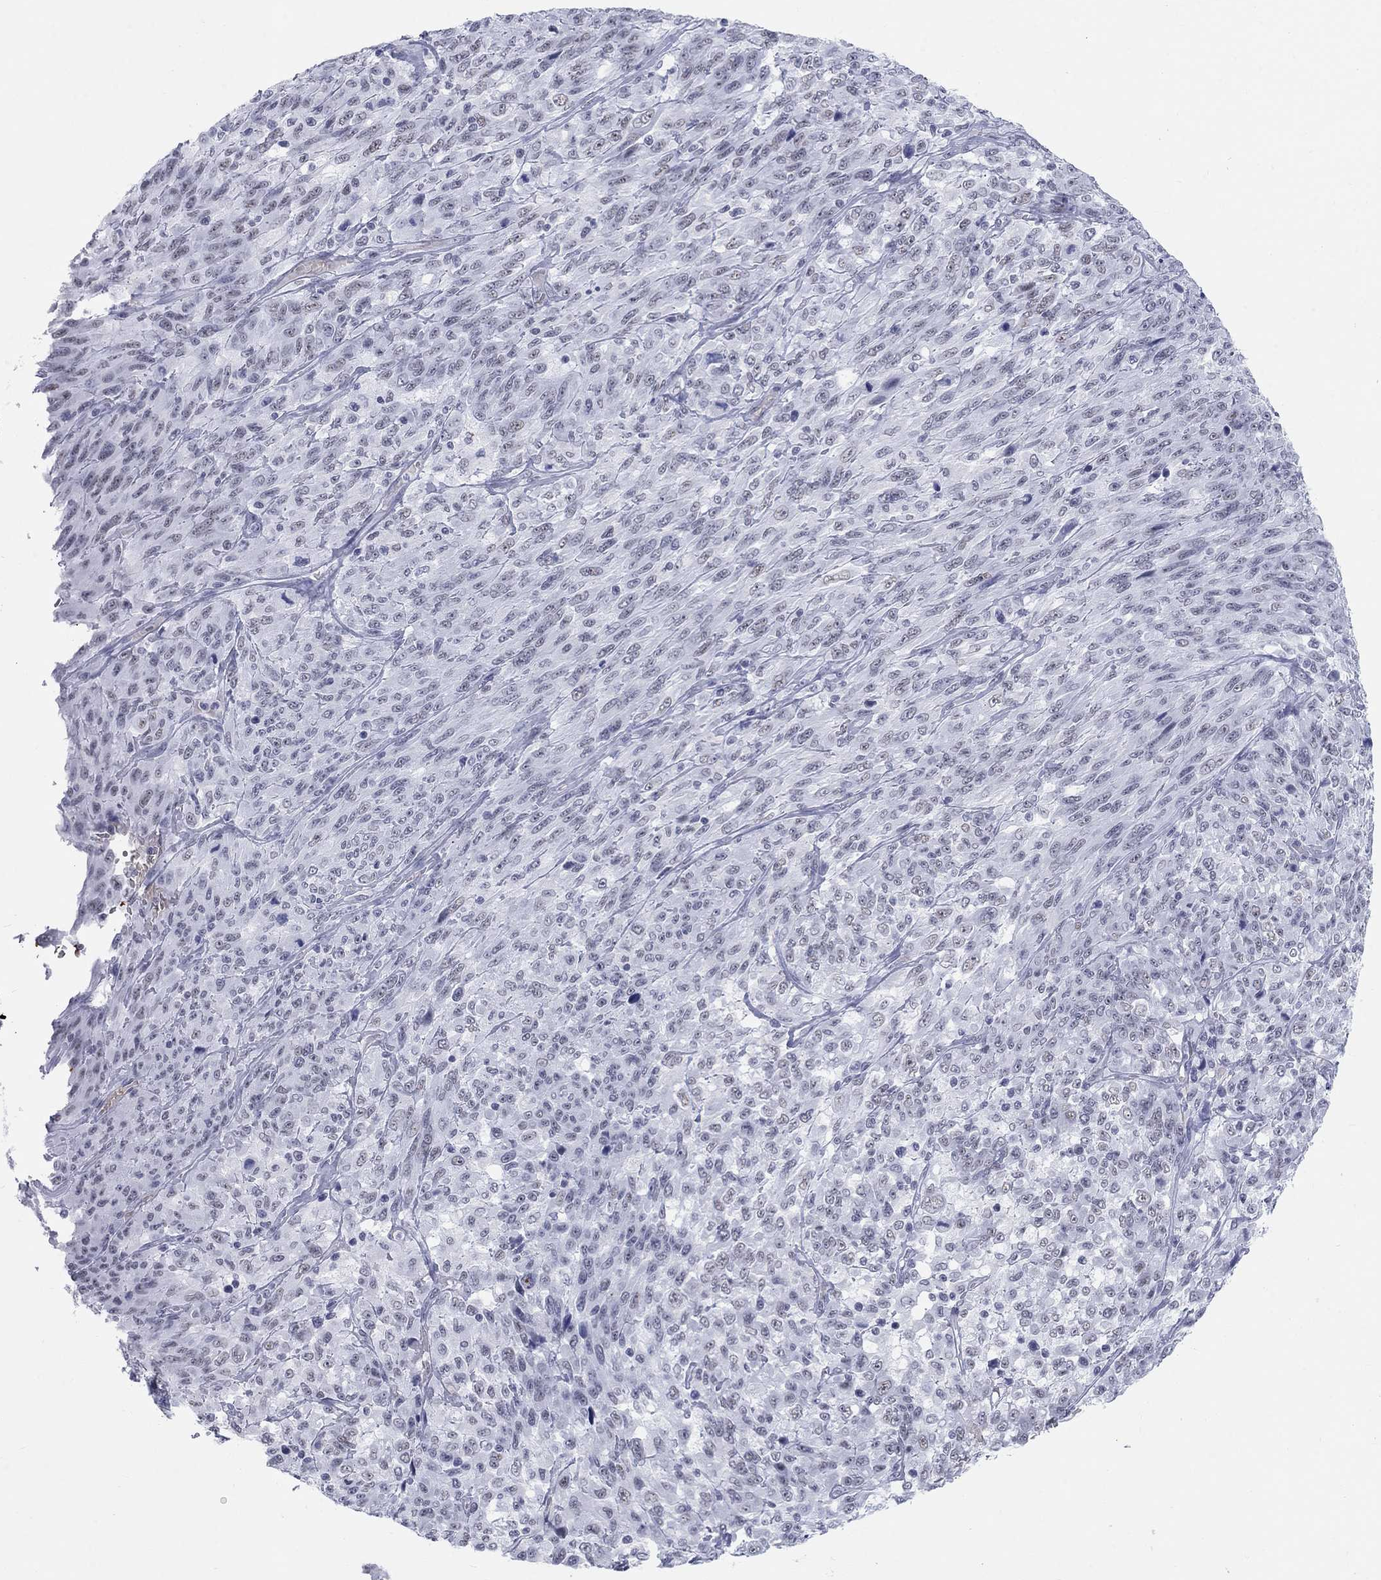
{"staining": {"intensity": "negative", "quantity": "none", "location": "none"}, "tissue": "melanoma", "cell_type": "Tumor cells", "image_type": "cancer", "snomed": [{"axis": "morphology", "description": "Malignant melanoma, NOS"}, {"axis": "topography", "description": "Skin"}], "caption": "DAB immunohistochemical staining of human melanoma exhibits no significant staining in tumor cells. Brightfield microscopy of immunohistochemistry stained with DAB (3,3'-diaminobenzidine) (brown) and hematoxylin (blue), captured at high magnification.", "gene": "DMTN", "patient": {"sex": "female", "age": 91}}